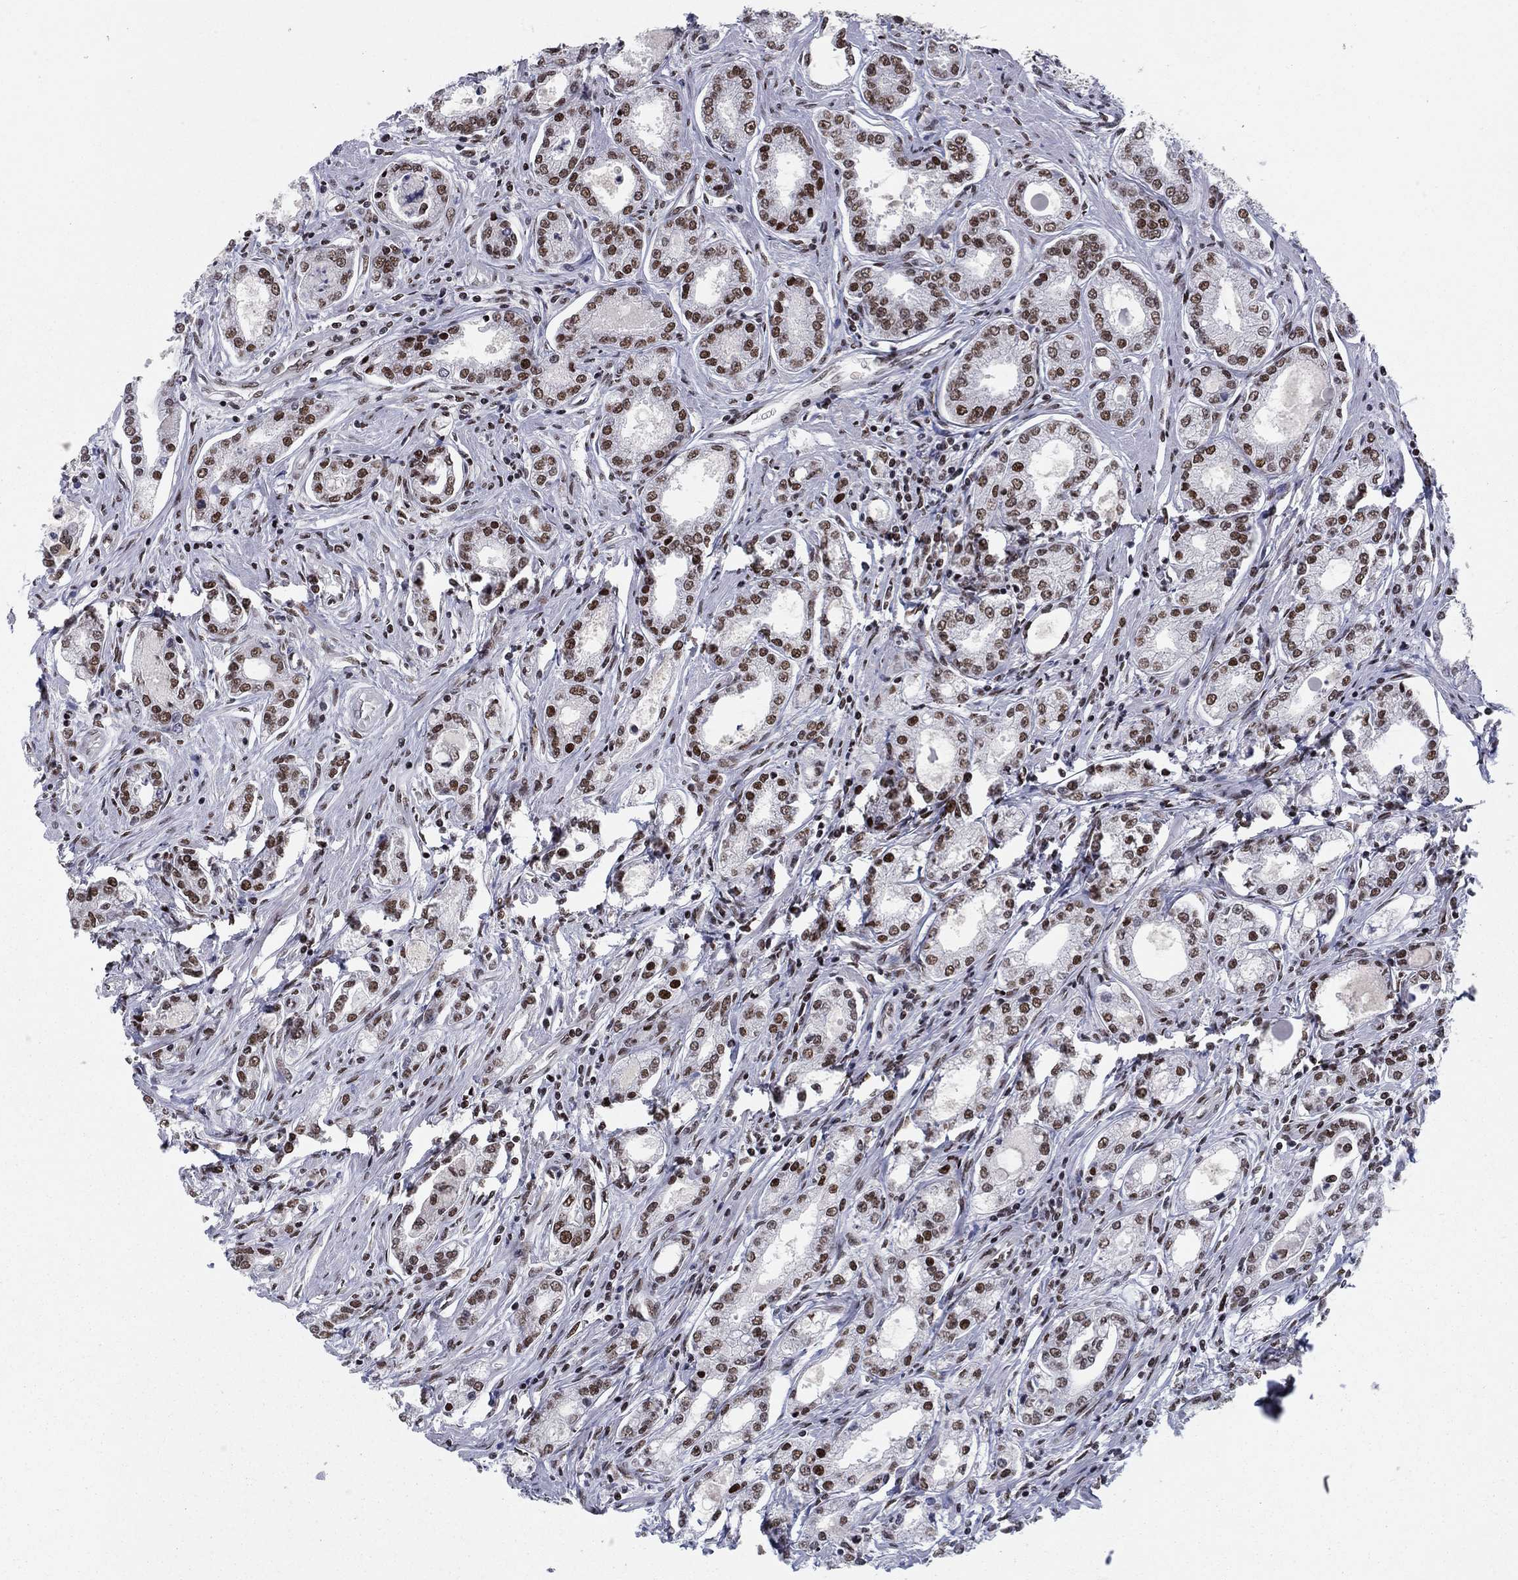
{"staining": {"intensity": "strong", "quantity": "25%-75%", "location": "nuclear"}, "tissue": "prostate cancer", "cell_type": "Tumor cells", "image_type": "cancer", "snomed": [{"axis": "morphology", "description": "Adenocarcinoma, NOS"}, {"axis": "morphology", "description": "Adenocarcinoma, High grade"}, {"axis": "topography", "description": "Prostate"}], "caption": "An immunohistochemistry (IHC) photomicrograph of neoplastic tissue is shown. Protein staining in brown labels strong nuclear positivity in prostate cancer within tumor cells. Using DAB (brown) and hematoxylin (blue) stains, captured at high magnification using brightfield microscopy.", "gene": "USP54", "patient": {"sex": "male", "age": 70}}